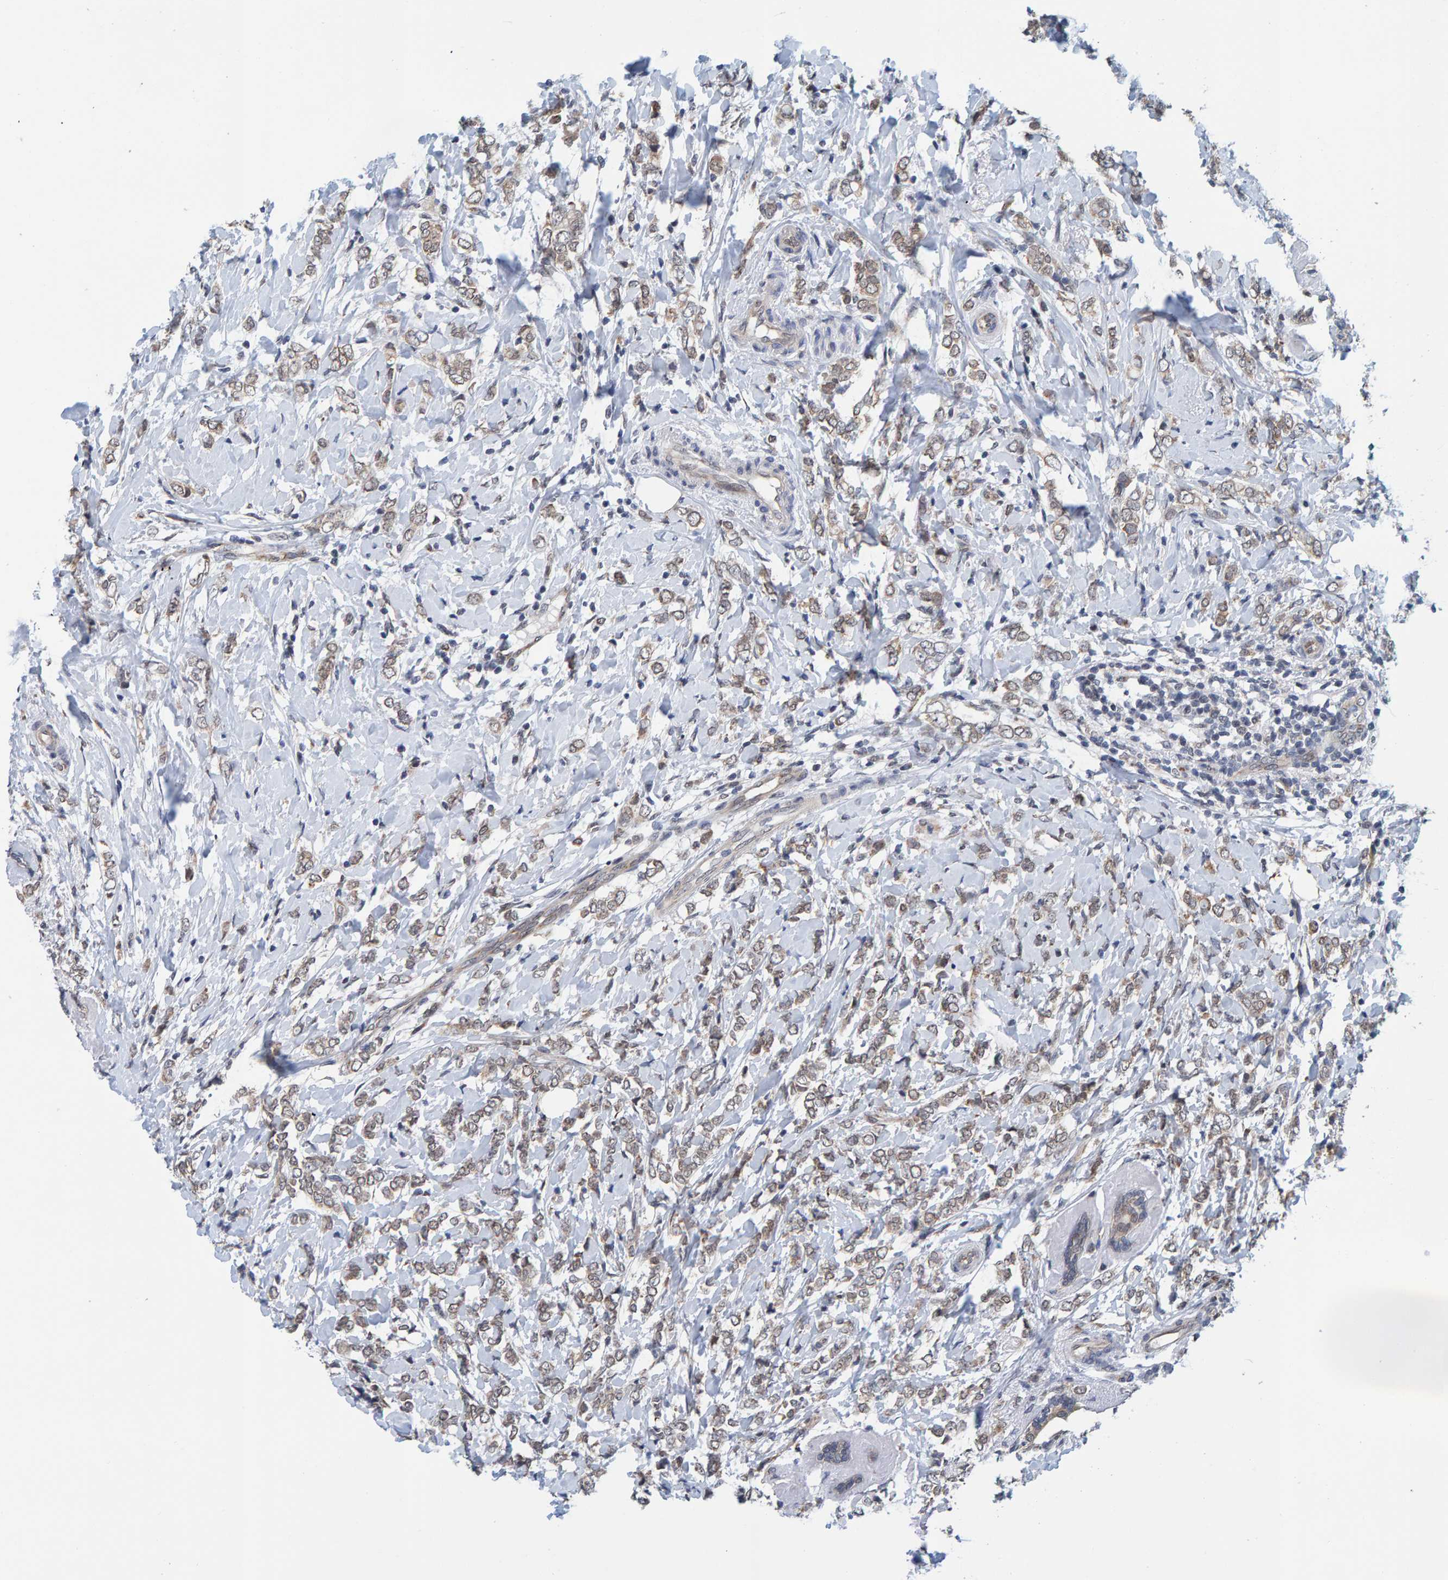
{"staining": {"intensity": "weak", "quantity": ">75%", "location": "cytoplasmic/membranous"}, "tissue": "breast cancer", "cell_type": "Tumor cells", "image_type": "cancer", "snomed": [{"axis": "morphology", "description": "Normal tissue, NOS"}, {"axis": "morphology", "description": "Lobular carcinoma"}, {"axis": "topography", "description": "Breast"}], "caption": "Tumor cells demonstrate weak cytoplasmic/membranous positivity in about >75% of cells in breast cancer.", "gene": "SCRN2", "patient": {"sex": "female", "age": 47}}